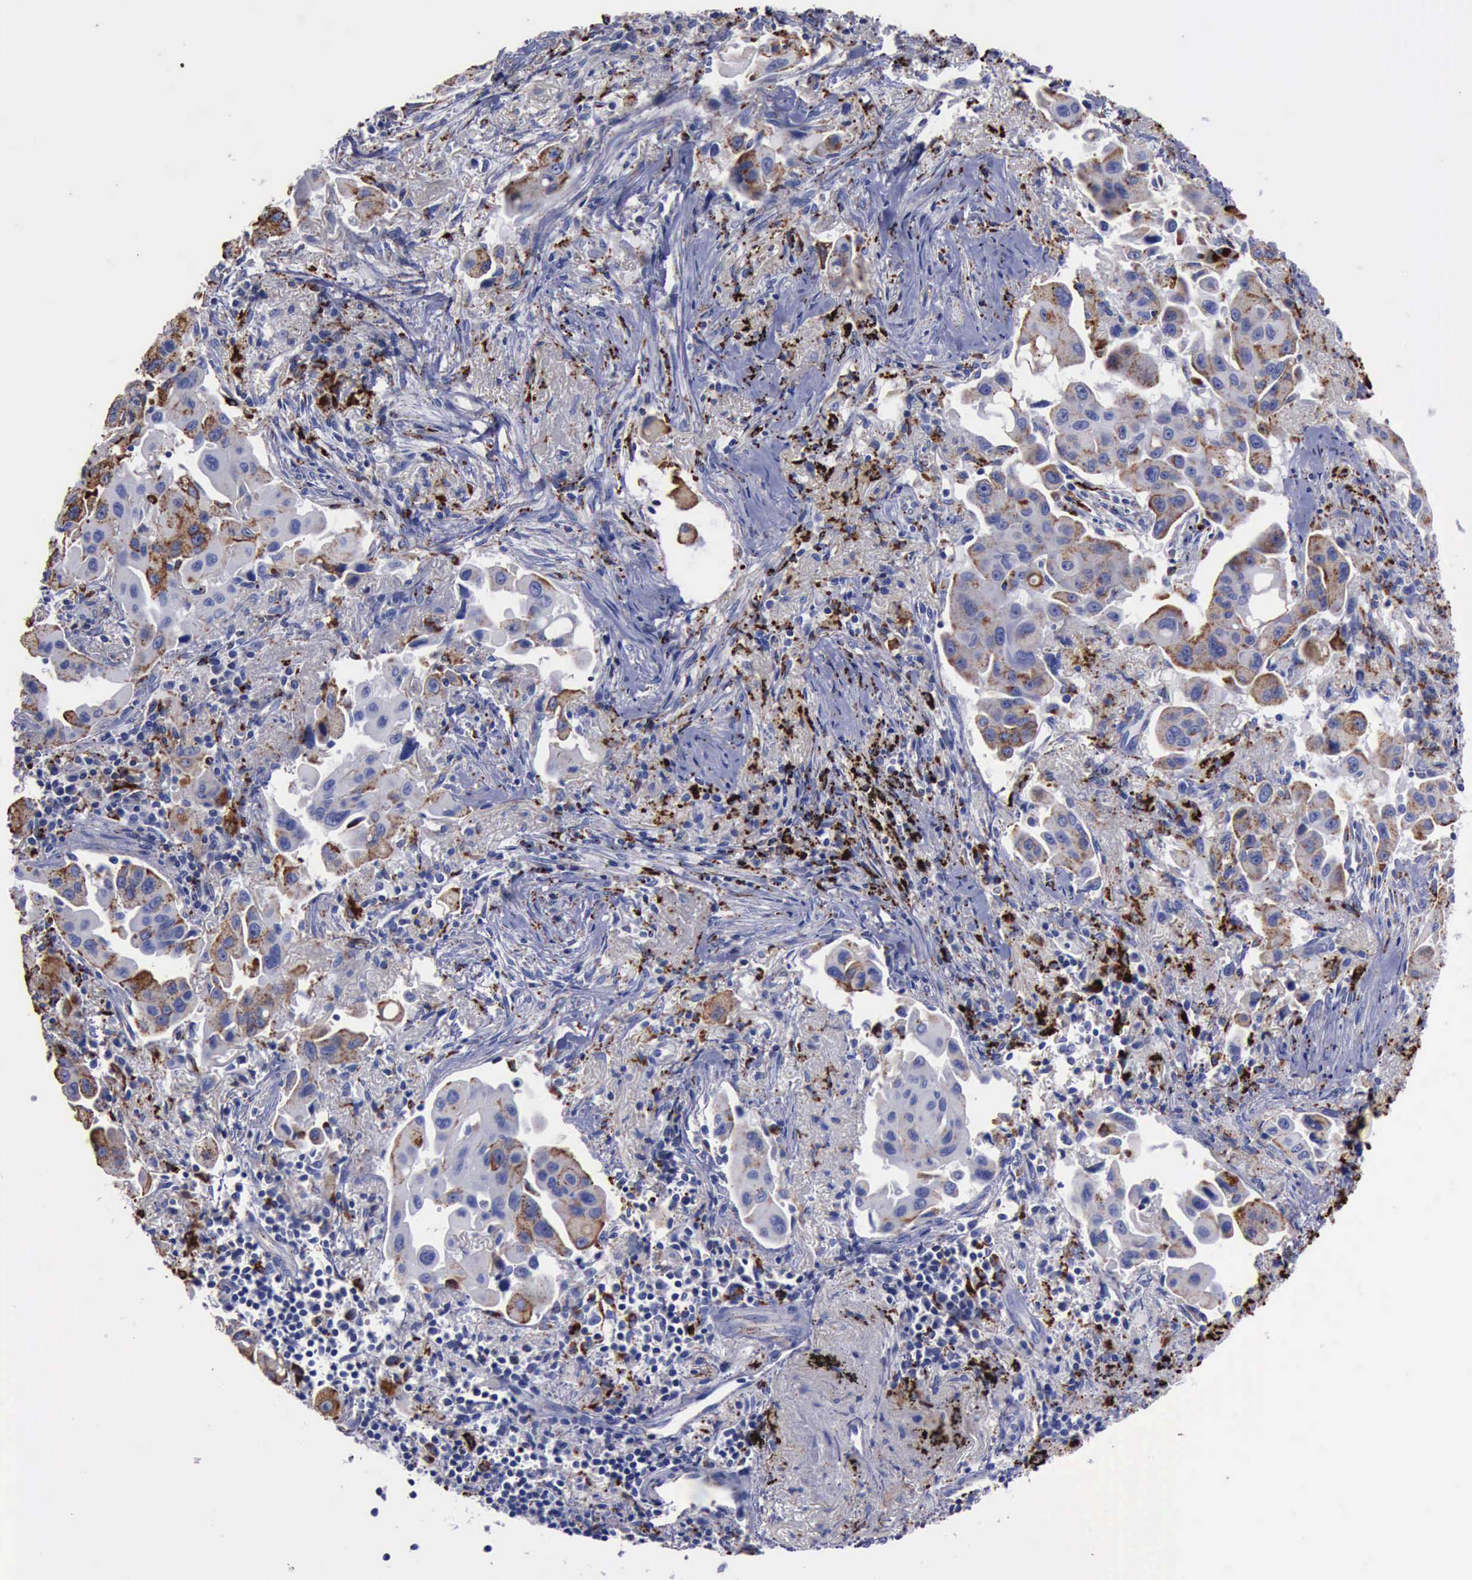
{"staining": {"intensity": "moderate", "quantity": ">75%", "location": "cytoplasmic/membranous"}, "tissue": "lung cancer", "cell_type": "Tumor cells", "image_type": "cancer", "snomed": [{"axis": "morphology", "description": "Adenocarcinoma, NOS"}, {"axis": "topography", "description": "Lung"}], "caption": "Lung cancer stained for a protein (brown) exhibits moderate cytoplasmic/membranous positive staining in about >75% of tumor cells.", "gene": "CTSD", "patient": {"sex": "male", "age": 68}}